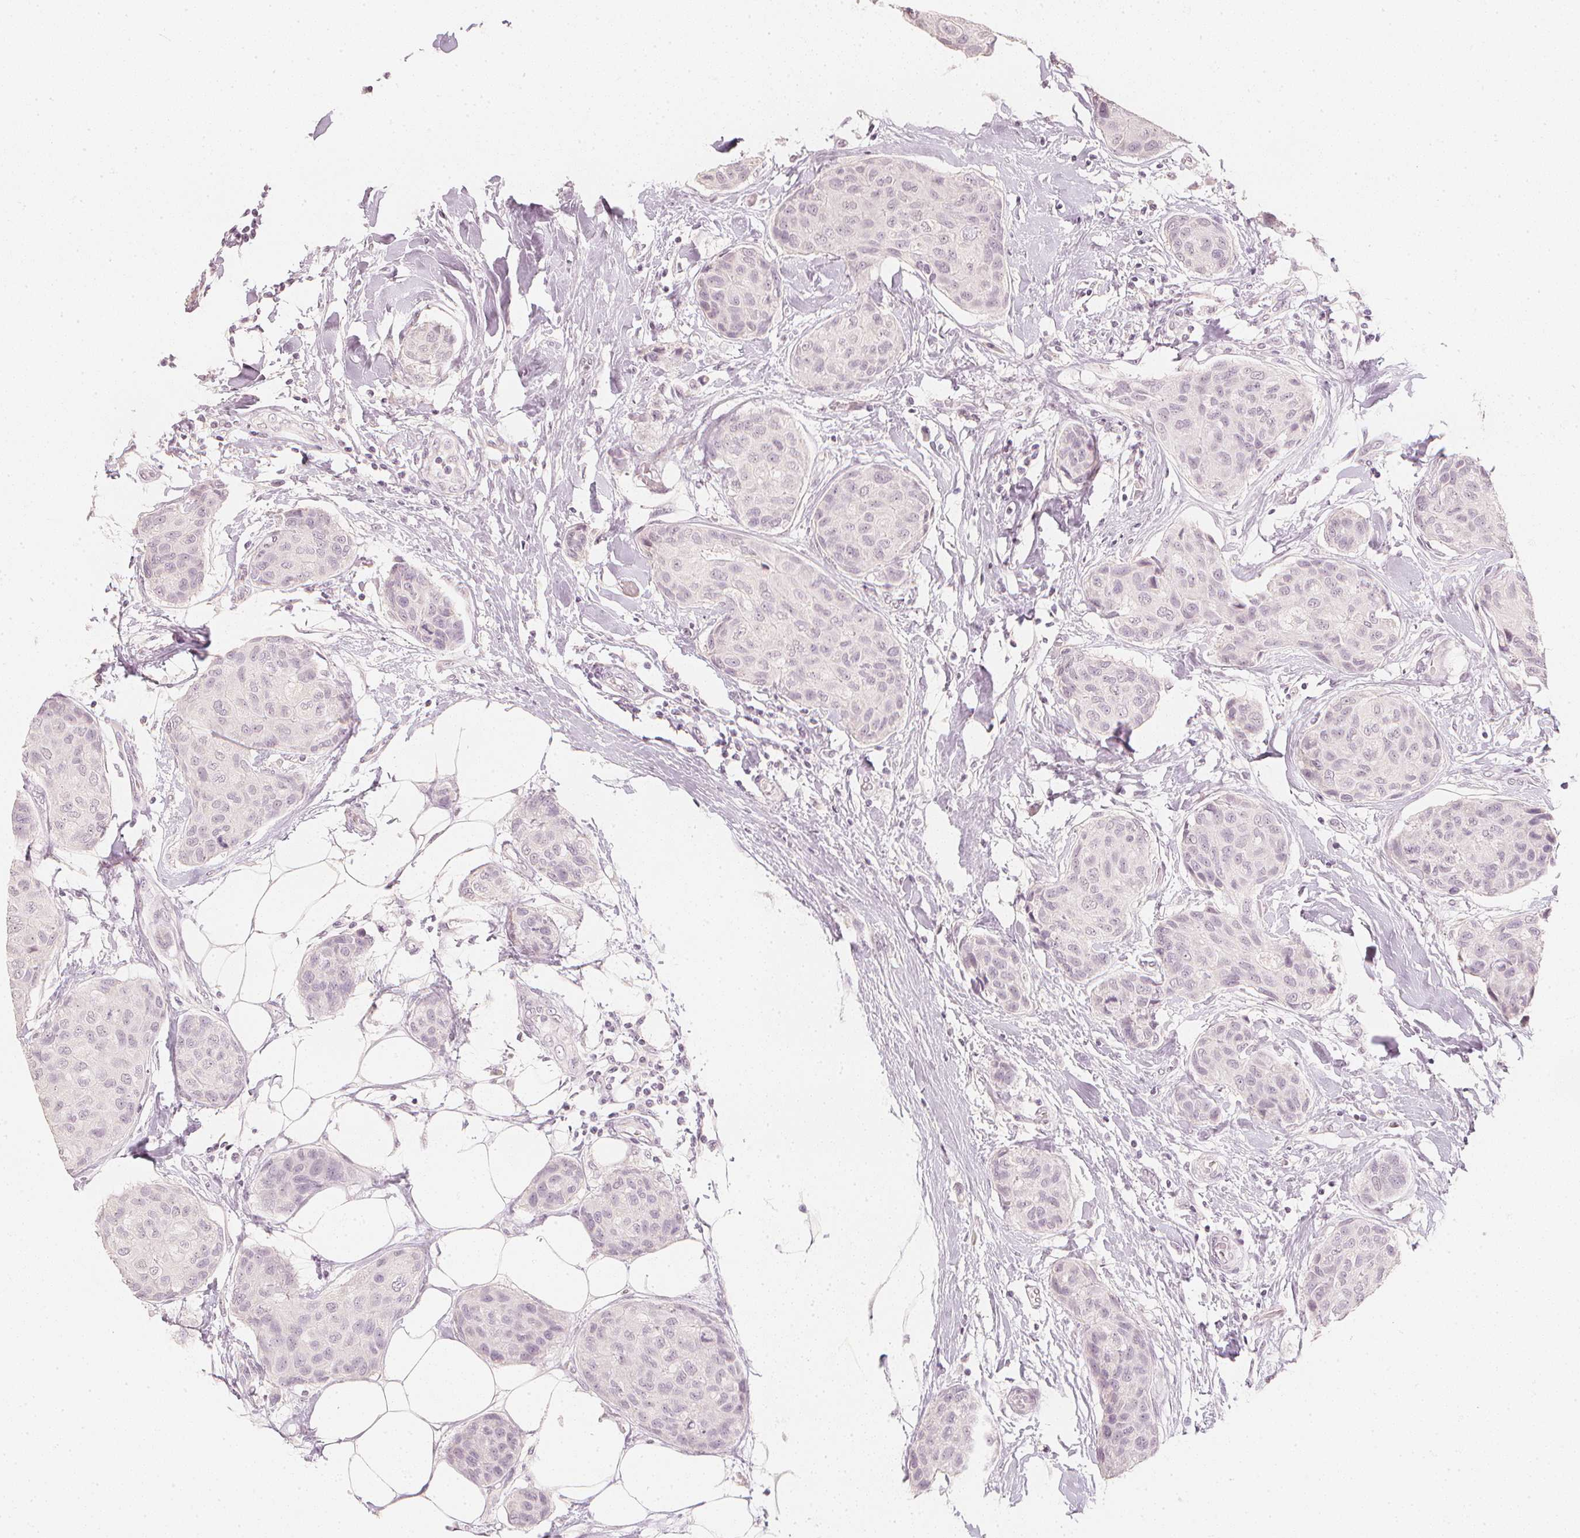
{"staining": {"intensity": "negative", "quantity": "none", "location": "none"}, "tissue": "breast cancer", "cell_type": "Tumor cells", "image_type": "cancer", "snomed": [{"axis": "morphology", "description": "Duct carcinoma"}, {"axis": "topography", "description": "Breast"}], "caption": "The histopathology image displays no staining of tumor cells in invasive ductal carcinoma (breast).", "gene": "CALB1", "patient": {"sex": "female", "age": 80}}